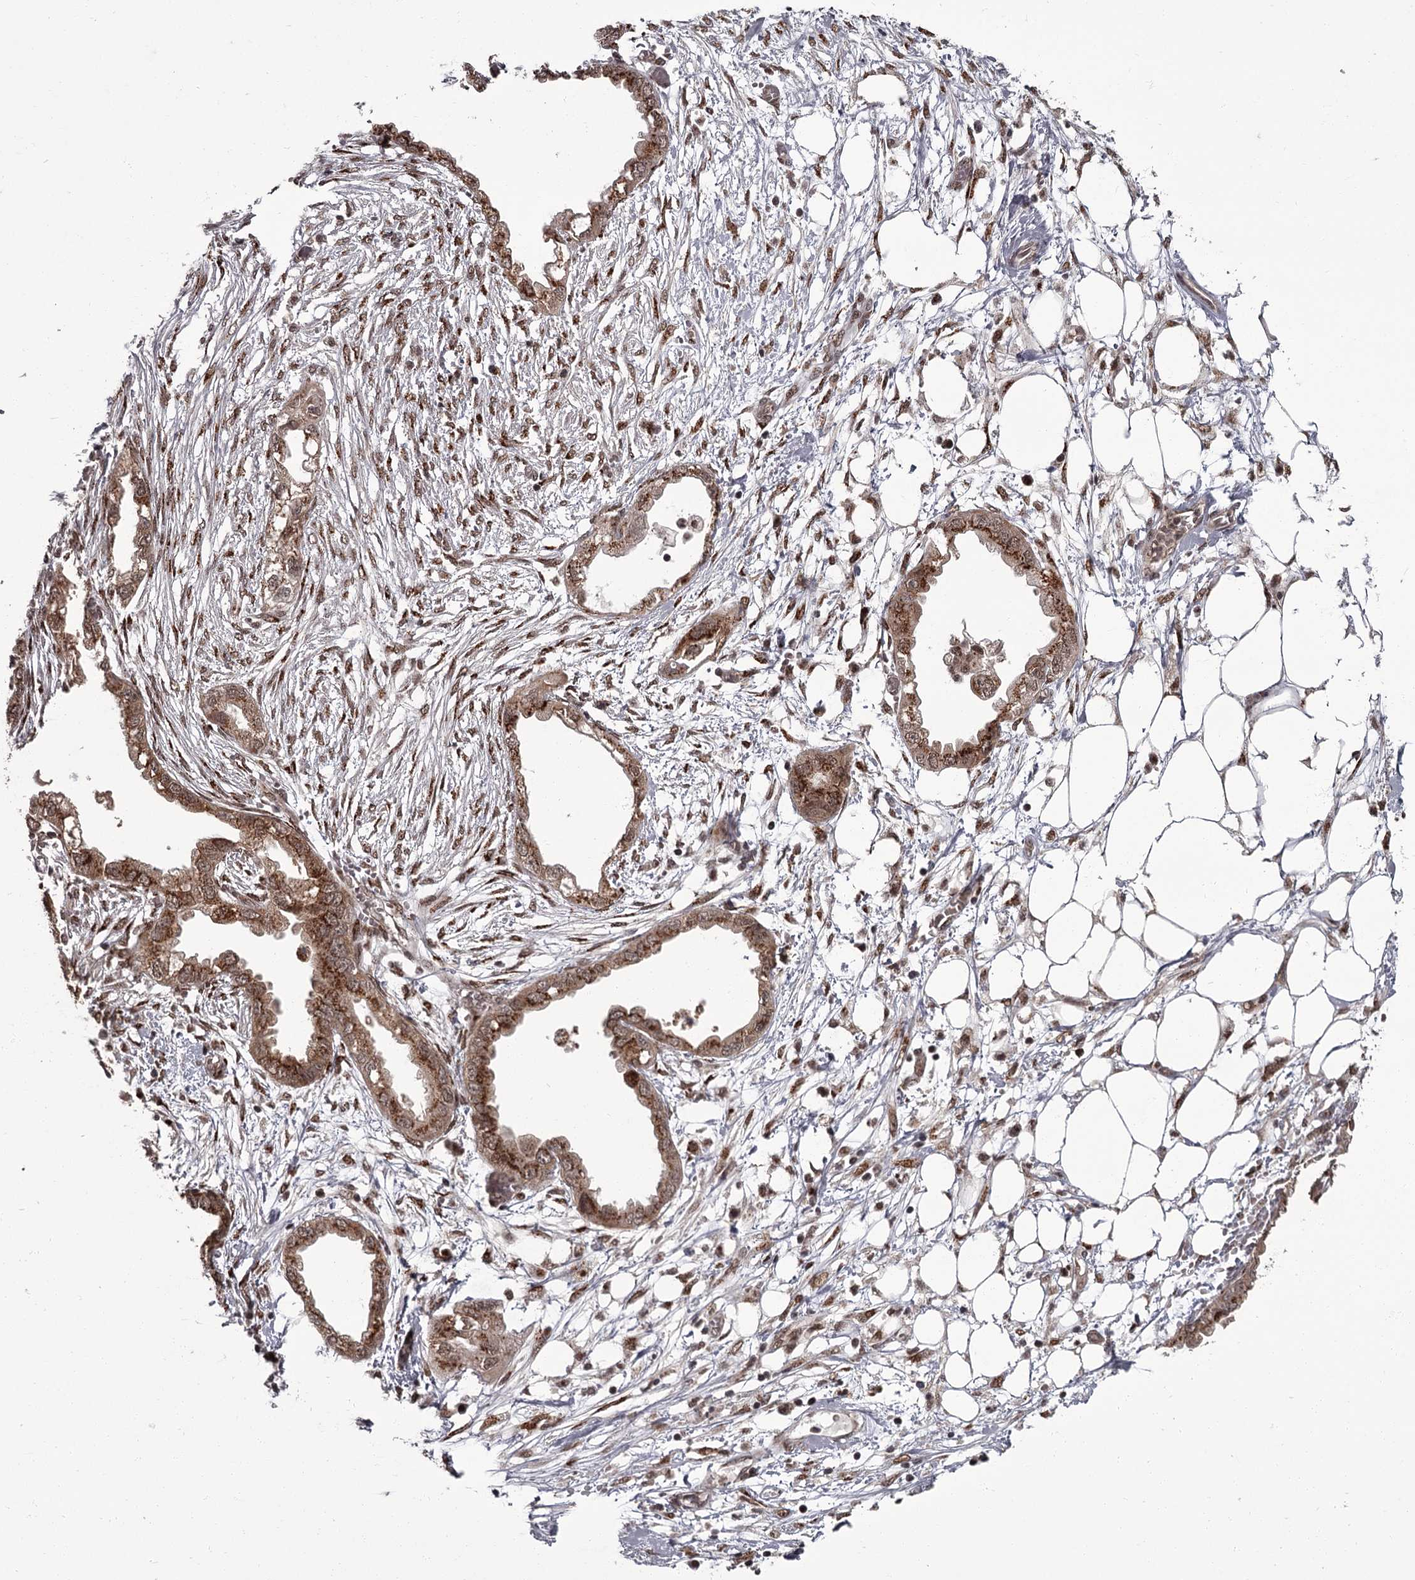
{"staining": {"intensity": "moderate", "quantity": ">75%", "location": "cytoplasmic/membranous,nuclear"}, "tissue": "endometrial cancer", "cell_type": "Tumor cells", "image_type": "cancer", "snomed": [{"axis": "morphology", "description": "Adenocarcinoma, NOS"}, {"axis": "morphology", "description": "Adenocarcinoma, metastatic, NOS"}, {"axis": "topography", "description": "Adipose tissue"}, {"axis": "topography", "description": "Endometrium"}], "caption": "Endometrial adenocarcinoma stained with IHC shows moderate cytoplasmic/membranous and nuclear positivity in approximately >75% of tumor cells.", "gene": "CEP83", "patient": {"sex": "female", "age": 67}}